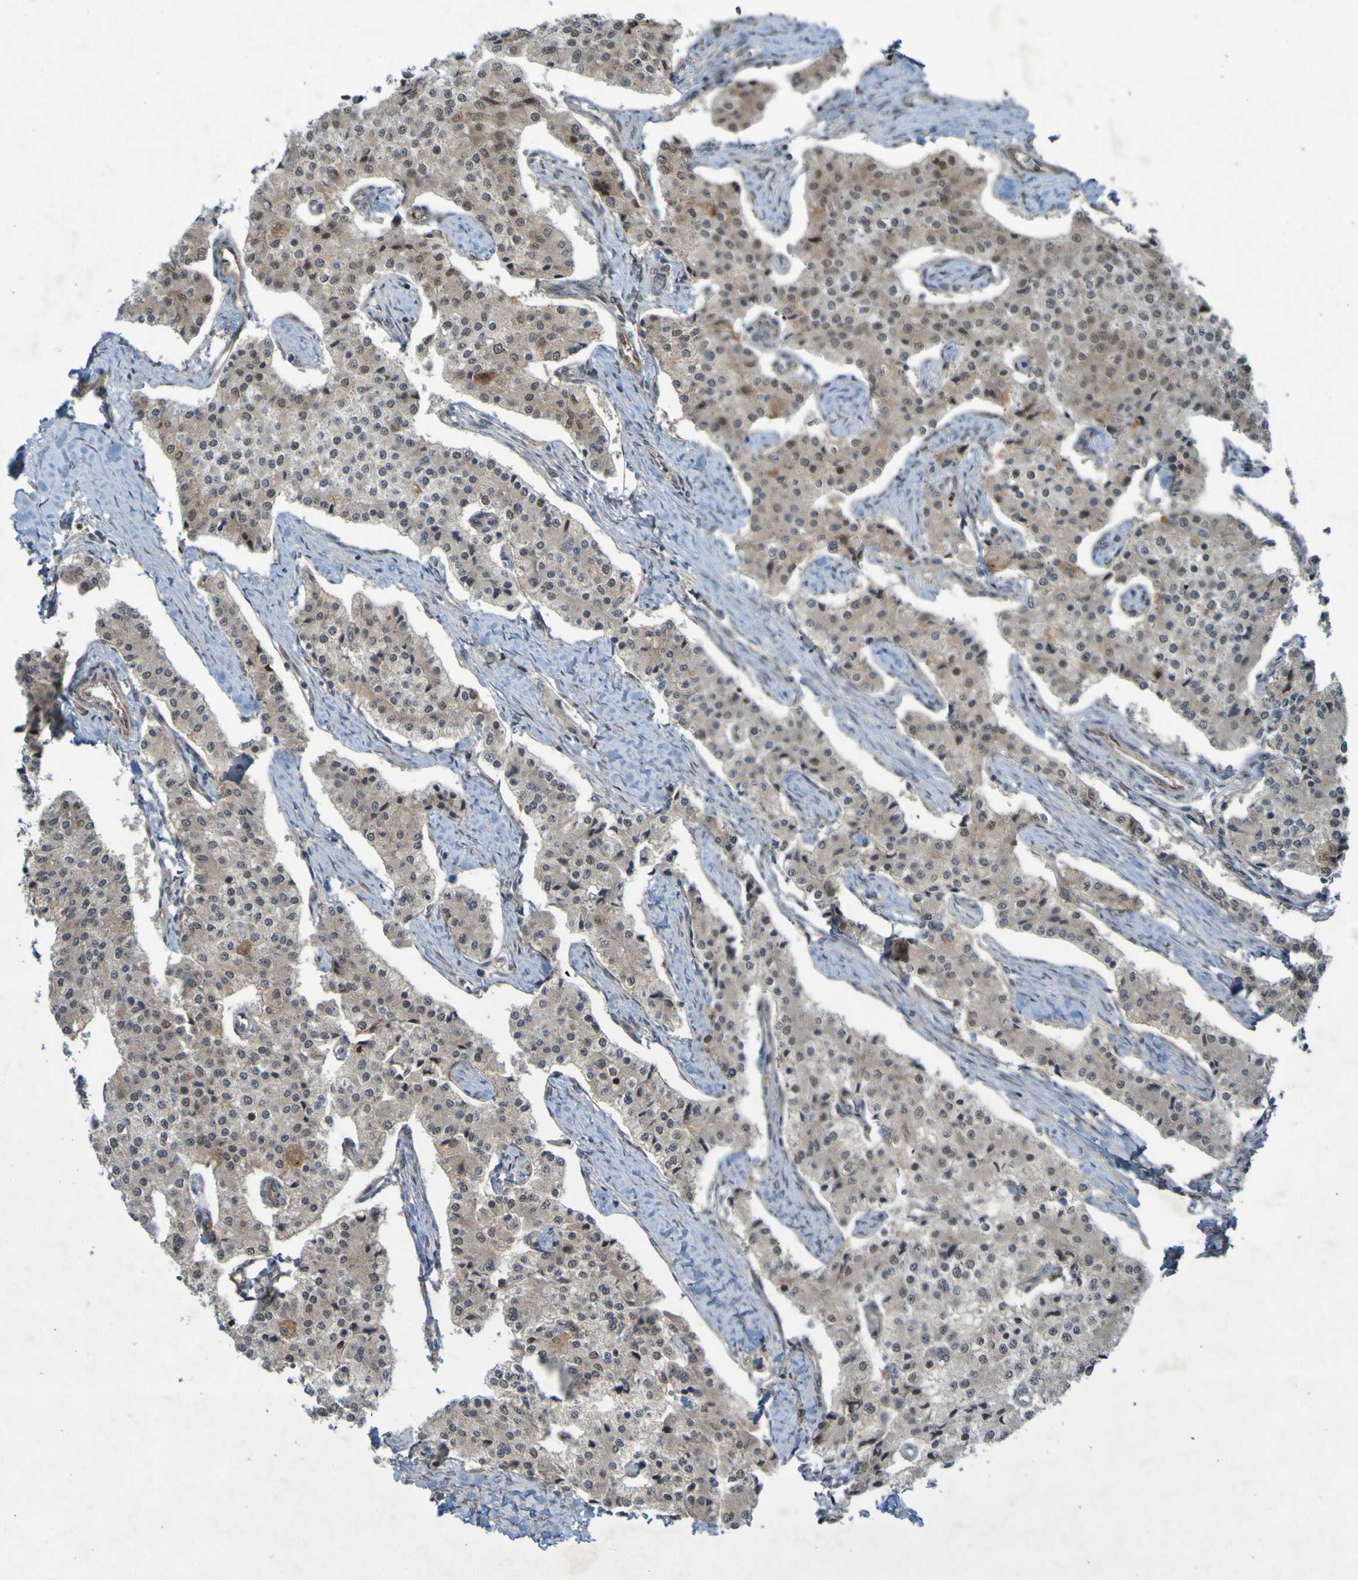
{"staining": {"intensity": "weak", "quantity": ">75%", "location": "cytoplasmic/membranous,nuclear"}, "tissue": "carcinoid", "cell_type": "Tumor cells", "image_type": "cancer", "snomed": [{"axis": "morphology", "description": "Carcinoid, malignant, NOS"}, {"axis": "topography", "description": "Colon"}], "caption": "Human carcinoid stained with a brown dye shows weak cytoplasmic/membranous and nuclear positive staining in approximately >75% of tumor cells.", "gene": "MCPH1", "patient": {"sex": "female", "age": 52}}